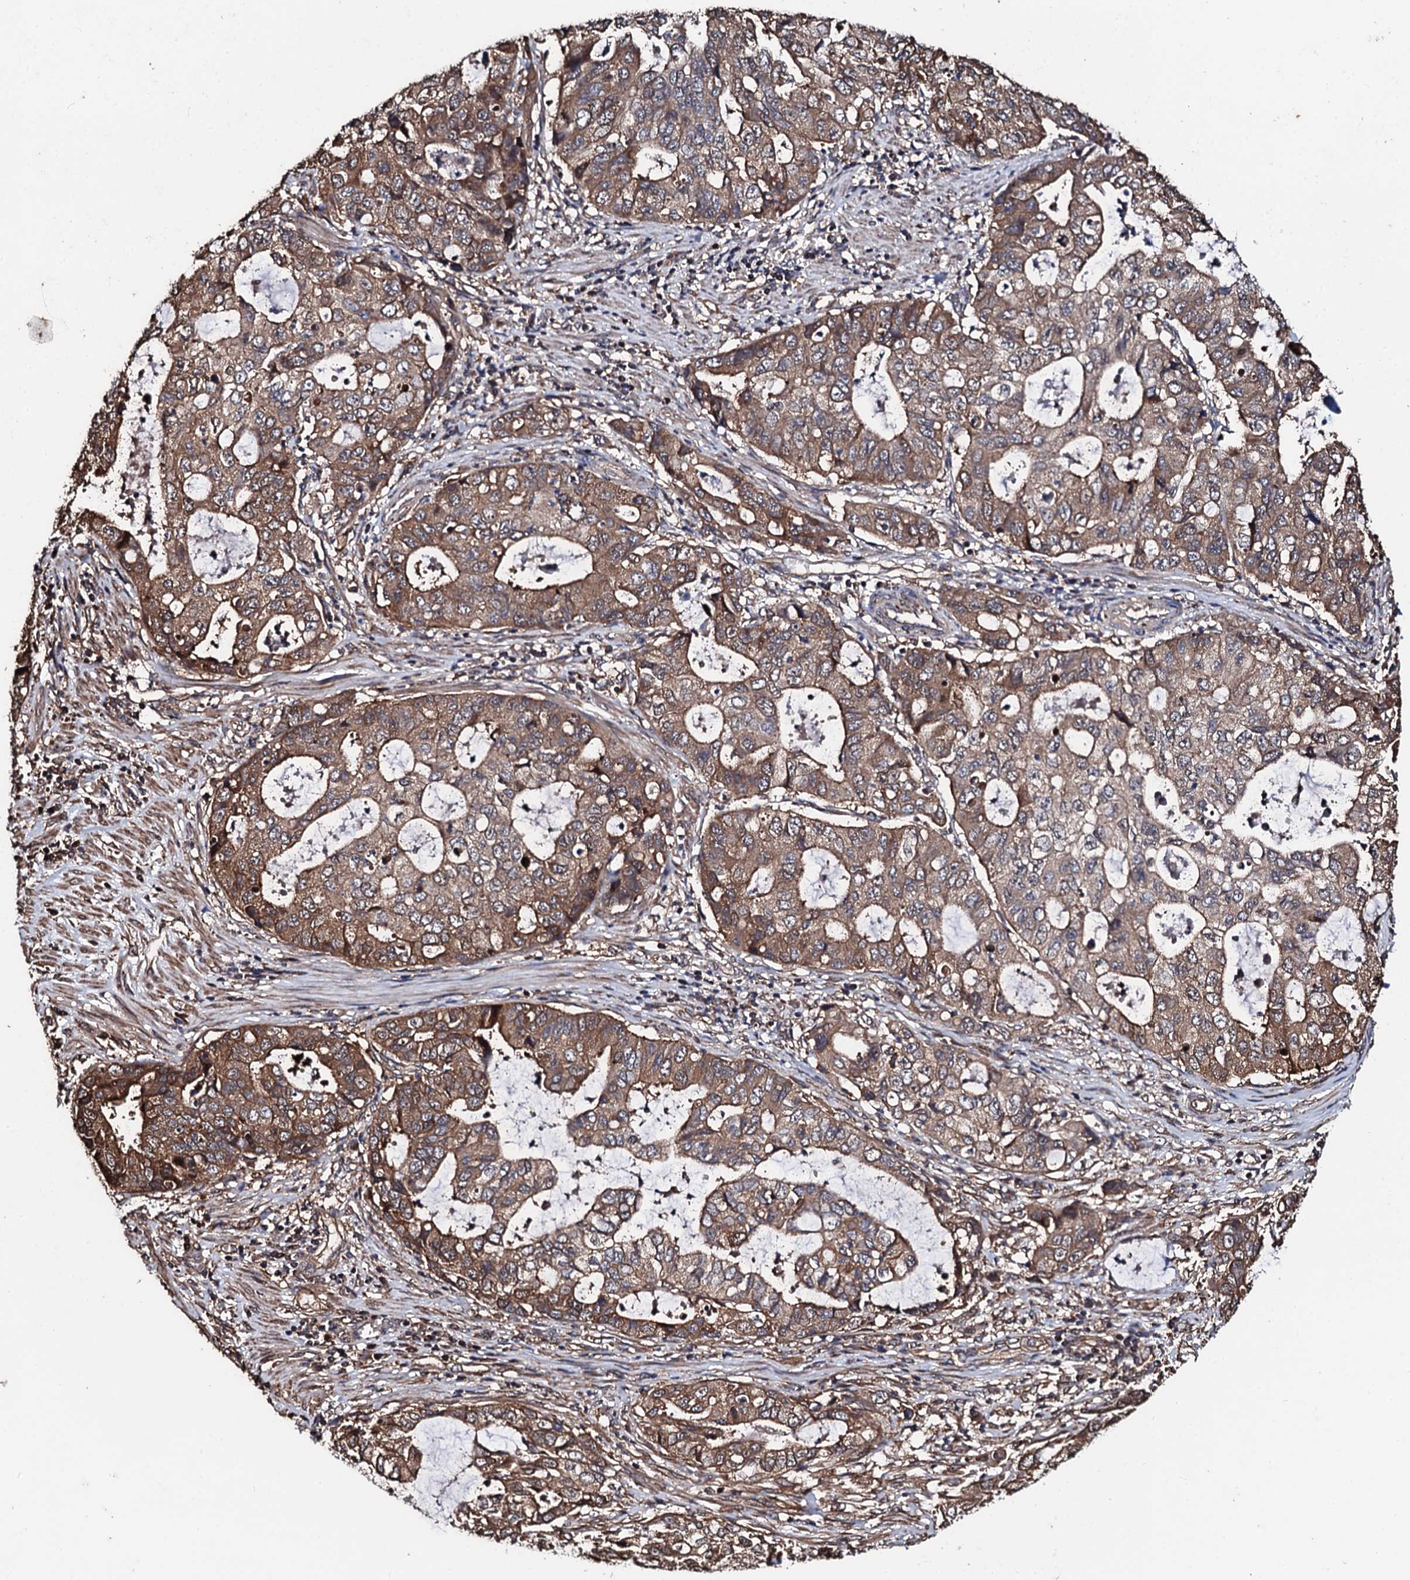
{"staining": {"intensity": "moderate", "quantity": ">75%", "location": "cytoplasmic/membranous"}, "tissue": "stomach cancer", "cell_type": "Tumor cells", "image_type": "cancer", "snomed": [{"axis": "morphology", "description": "Adenocarcinoma, NOS"}, {"axis": "topography", "description": "Stomach, upper"}], "caption": "This is an image of IHC staining of stomach cancer, which shows moderate expression in the cytoplasmic/membranous of tumor cells.", "gene": "CKAP5", "patient": {"sex": "female", "age": 52}}